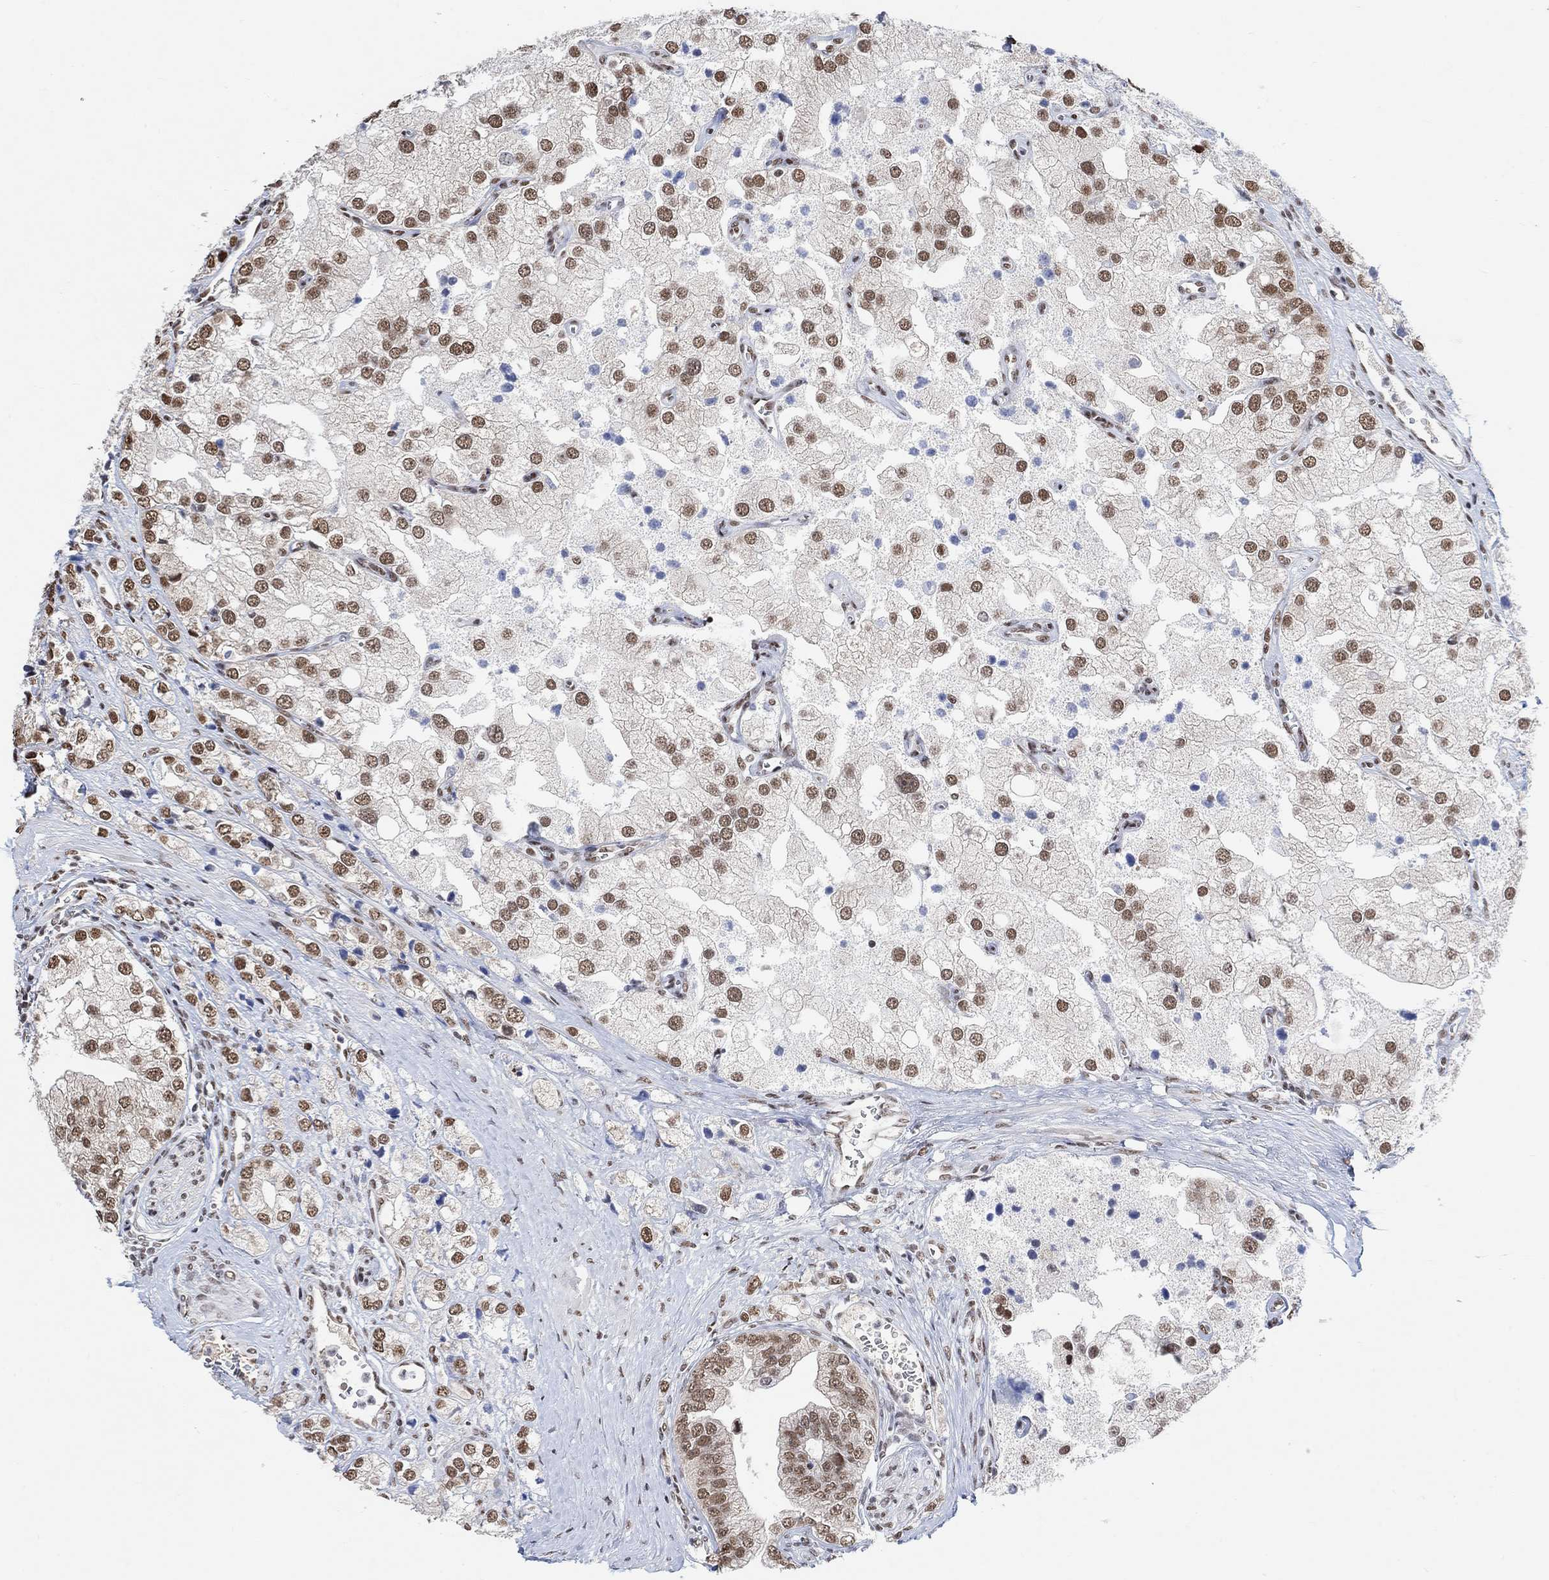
{"staining": {"intensity": "moderate", "quantity": ">75%", "location": "nuclear"}, "tissue": "prostate cancer", "cell_type": "Tumor cells", "image_type": "cancer", "snomed": [{"axis": "morphology", "description": "Adenocarcinoma, NOS"}, {"axis": "topography", "description": "Prostate and seminal vesicle, NOS"}, {"axis": "topography", "description": "Prostate"}], "caption": "This is a micrograph of IHC staining of prostate adenocarcinoma, which shows moderate expression in the nuclear of tumor cells.", "gene": "USP39", "patient": {"sex": "male", "age": 79}}